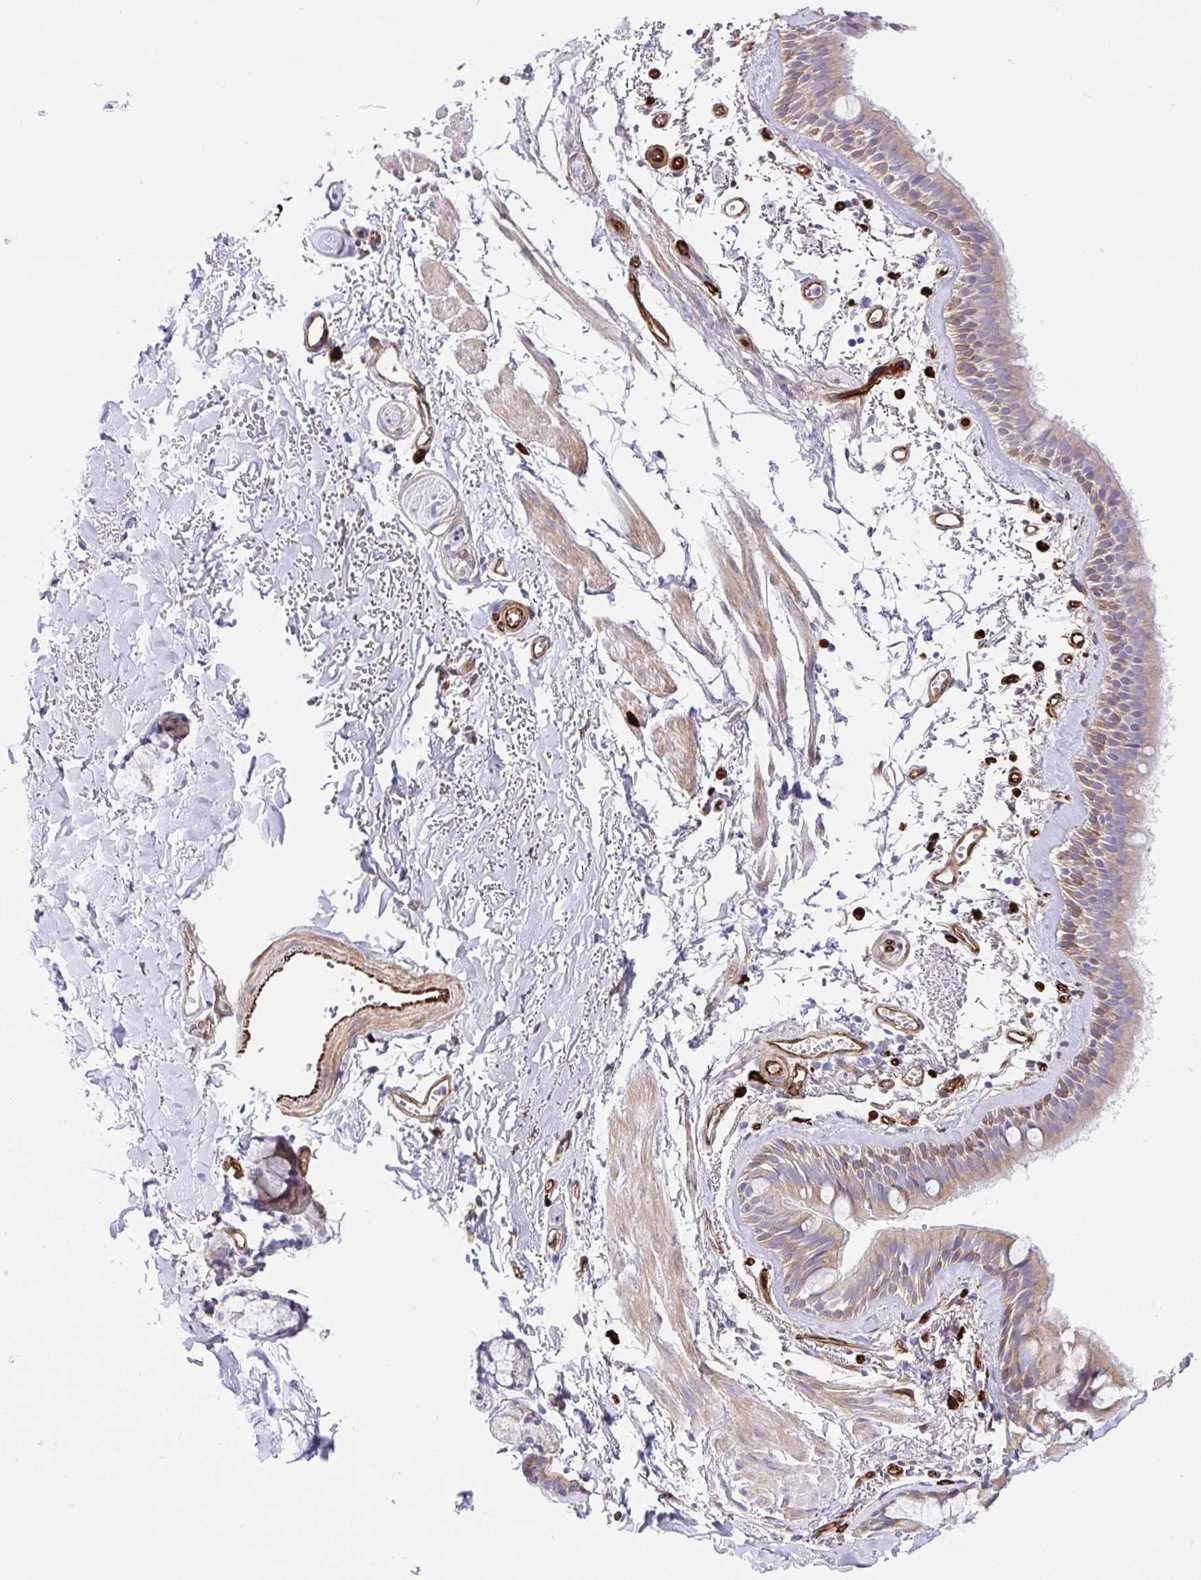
{"staining": {"intensity": "moderate", "quantity": "<25%", "location": "cytoplasmic/membranous"}, "tissue": "bronchus", "cell_type": "Respiratory epithelial cells", "image_type": "normal", "snomed": [{"axis": "morphology", "description": "Normal tissue, NOS"}, {"axis": "topography", "description": "Cartilage tissue"}, {"axis": "topography", "description": "Bronchus"}, {"axis": "topography", "description": "Peripheral nerve tissue"}], "caption": "Immunohistochemistry of benign human bronchus displays low levels of moderate cytoplasmic/membranous expression in approximately <25% of respiratory epithelial cells. The protein is stained brown, and the nuclei are stained in blue (DAB (3,3'-diaminobenzidine) IHC with brightfield microscopy, high magnification).", "gene": "DOCK1", "patient": {"sex": "female", "age": 59}}